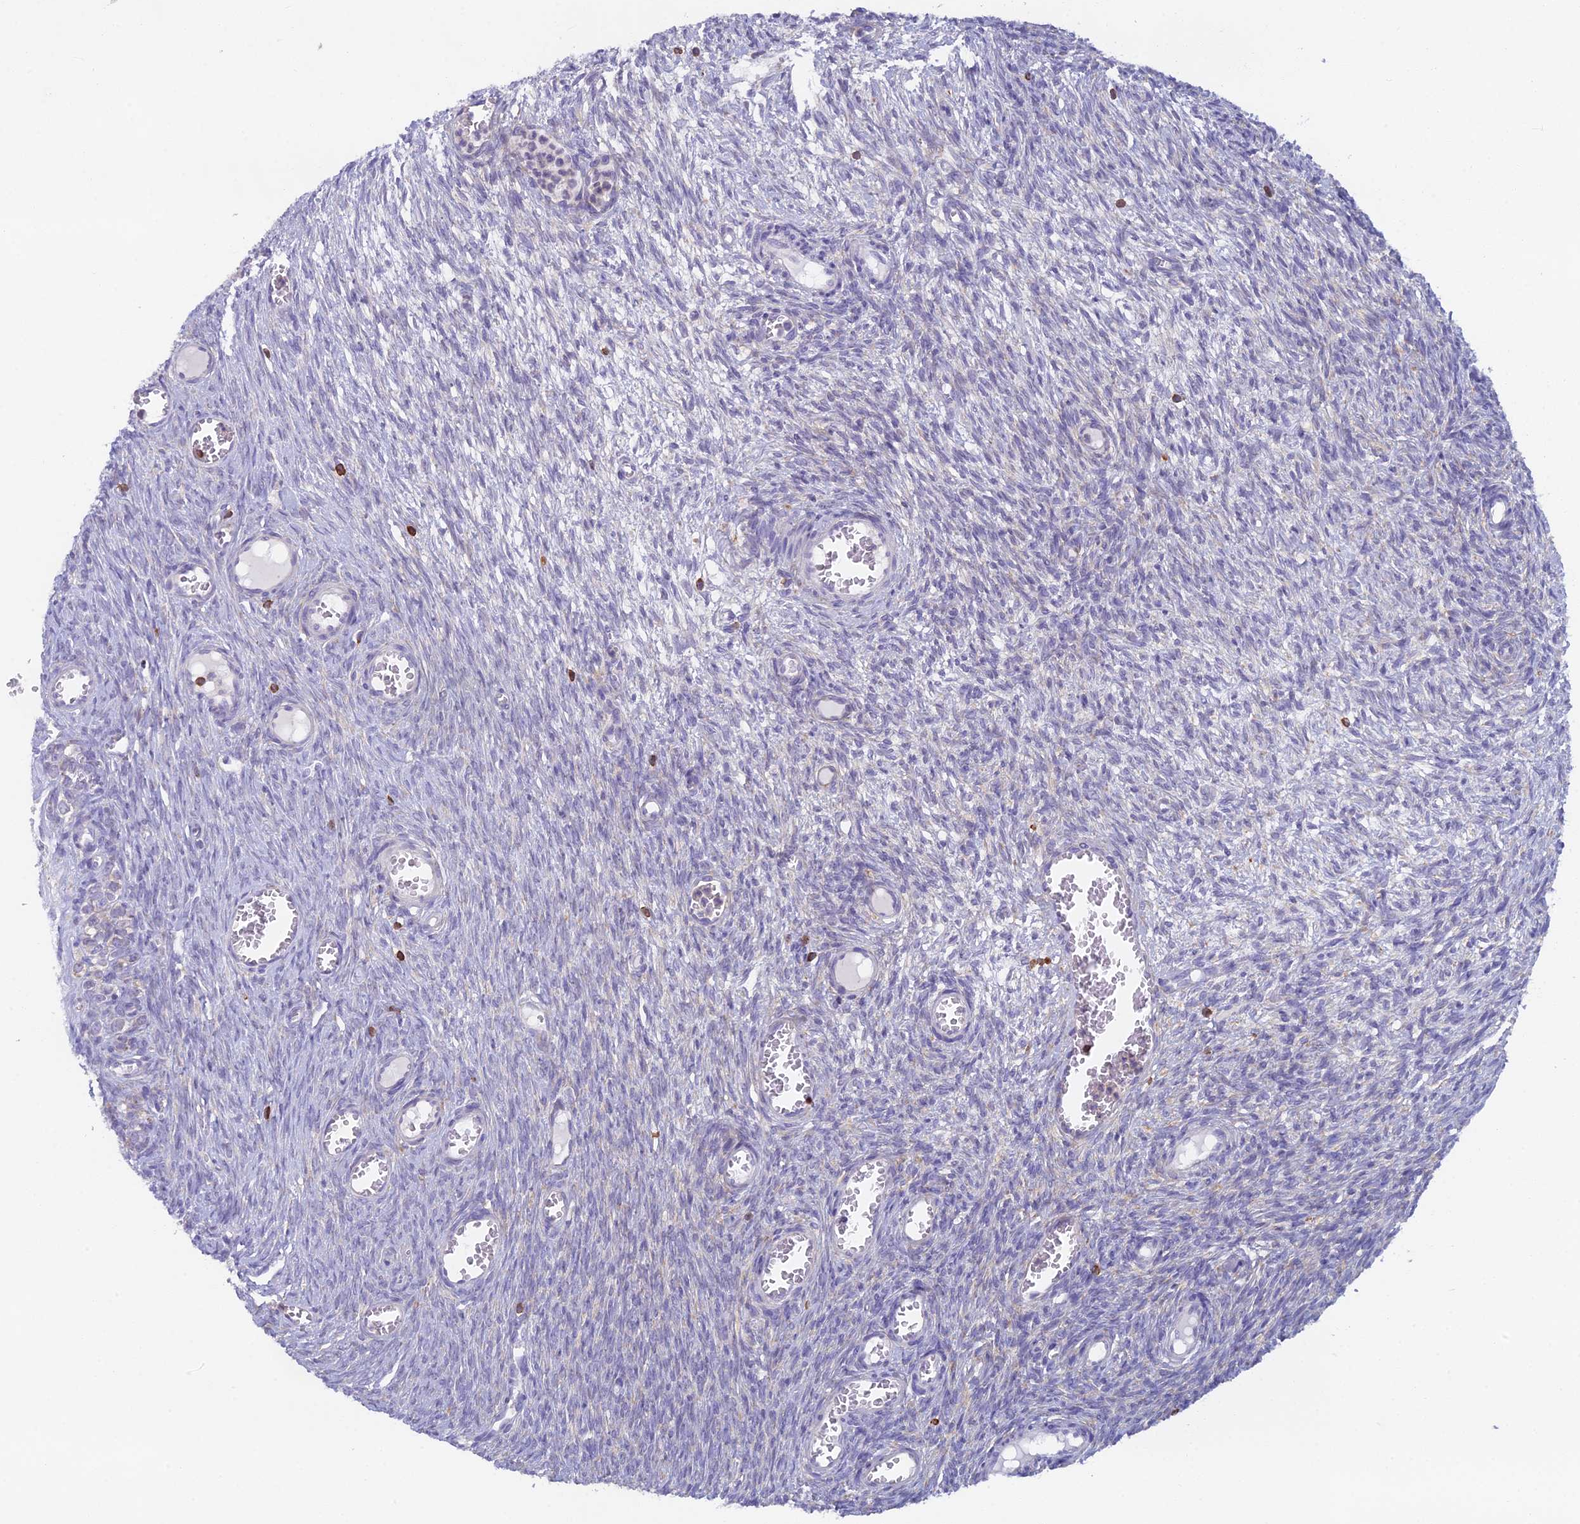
{"staining": {"intensity": "negative", "quantity": "none", "location": "none"}, "tissue": "ovary", "cell_type": "Ovarian stroma cells", "image_type": "normal", "snomed": [{"axis": "morphology", "description": "Normal tissue, NOS"}, {"axis": "topography", "description": "Ovary"}], "caption": "Unremarkable ovary was stained to show a protein in brown. There is no significant staining in ovarian stroma cells. The staining is performed using DAB (3,3'-diaminobenzidine) brown chromogen with nuclei counter-stained in using hematoxylin.", "gene": "ABI3BP", "patient": {"sex": "female", "age": 44}}